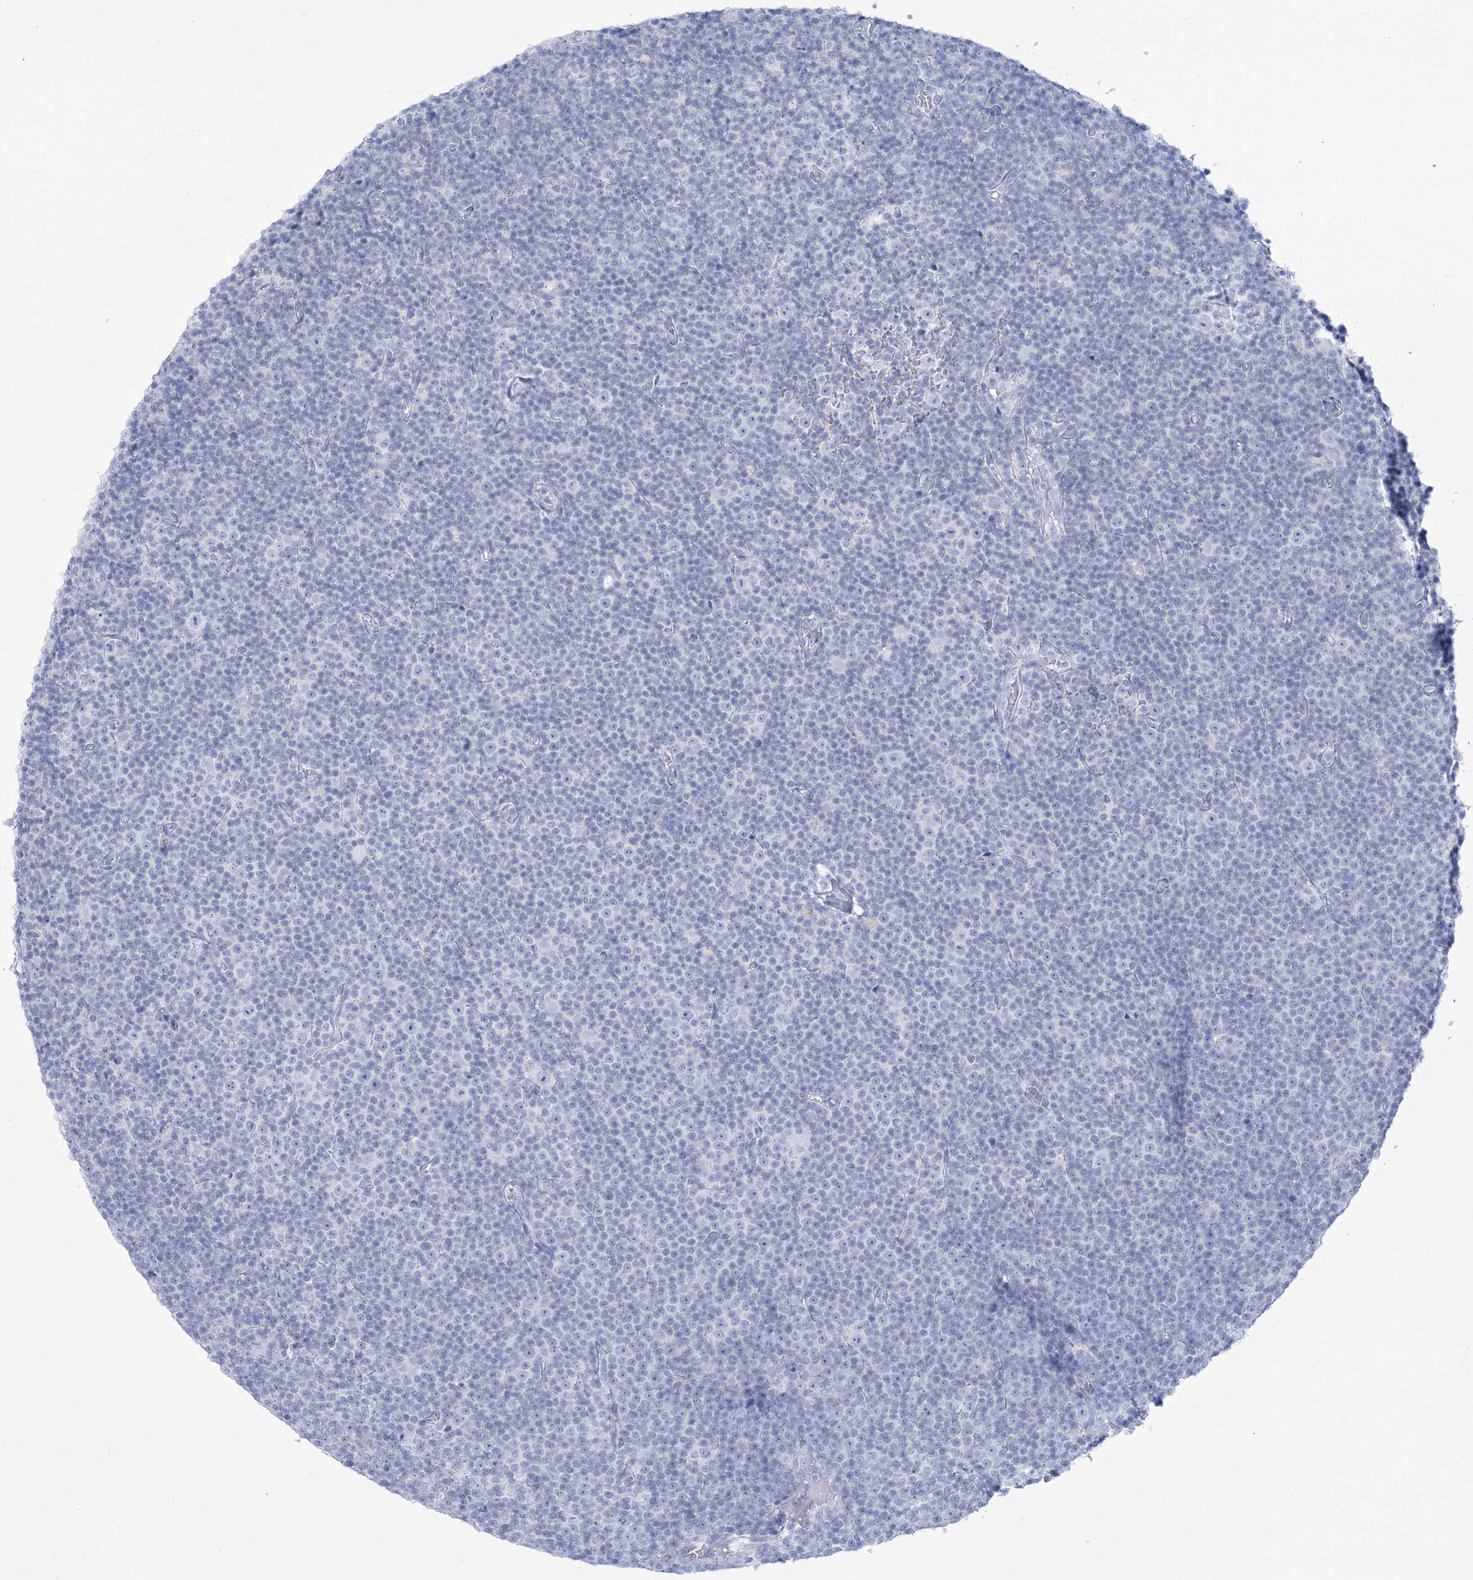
{"staining": {"intensity": "negative", "quantity": "none", "location": "none"}, "tissue": "lymphoma", "cell_type": "Tumor cells", "image_type": "cancer", "snomed": [{"axis": "morphology", "description": "Malignant lymphoma, non-Hodgkin's type, Low grade"}, {"axis": "topography", "description": "Lymph node"}], "caption": "This is an IHC micrograph of malignant lymphoma, non-Hodgkin's type (low-grade). There is no staining in tumor cells.", "gene": "RBP2", "patient": {"sex": "female", "age": 67}}